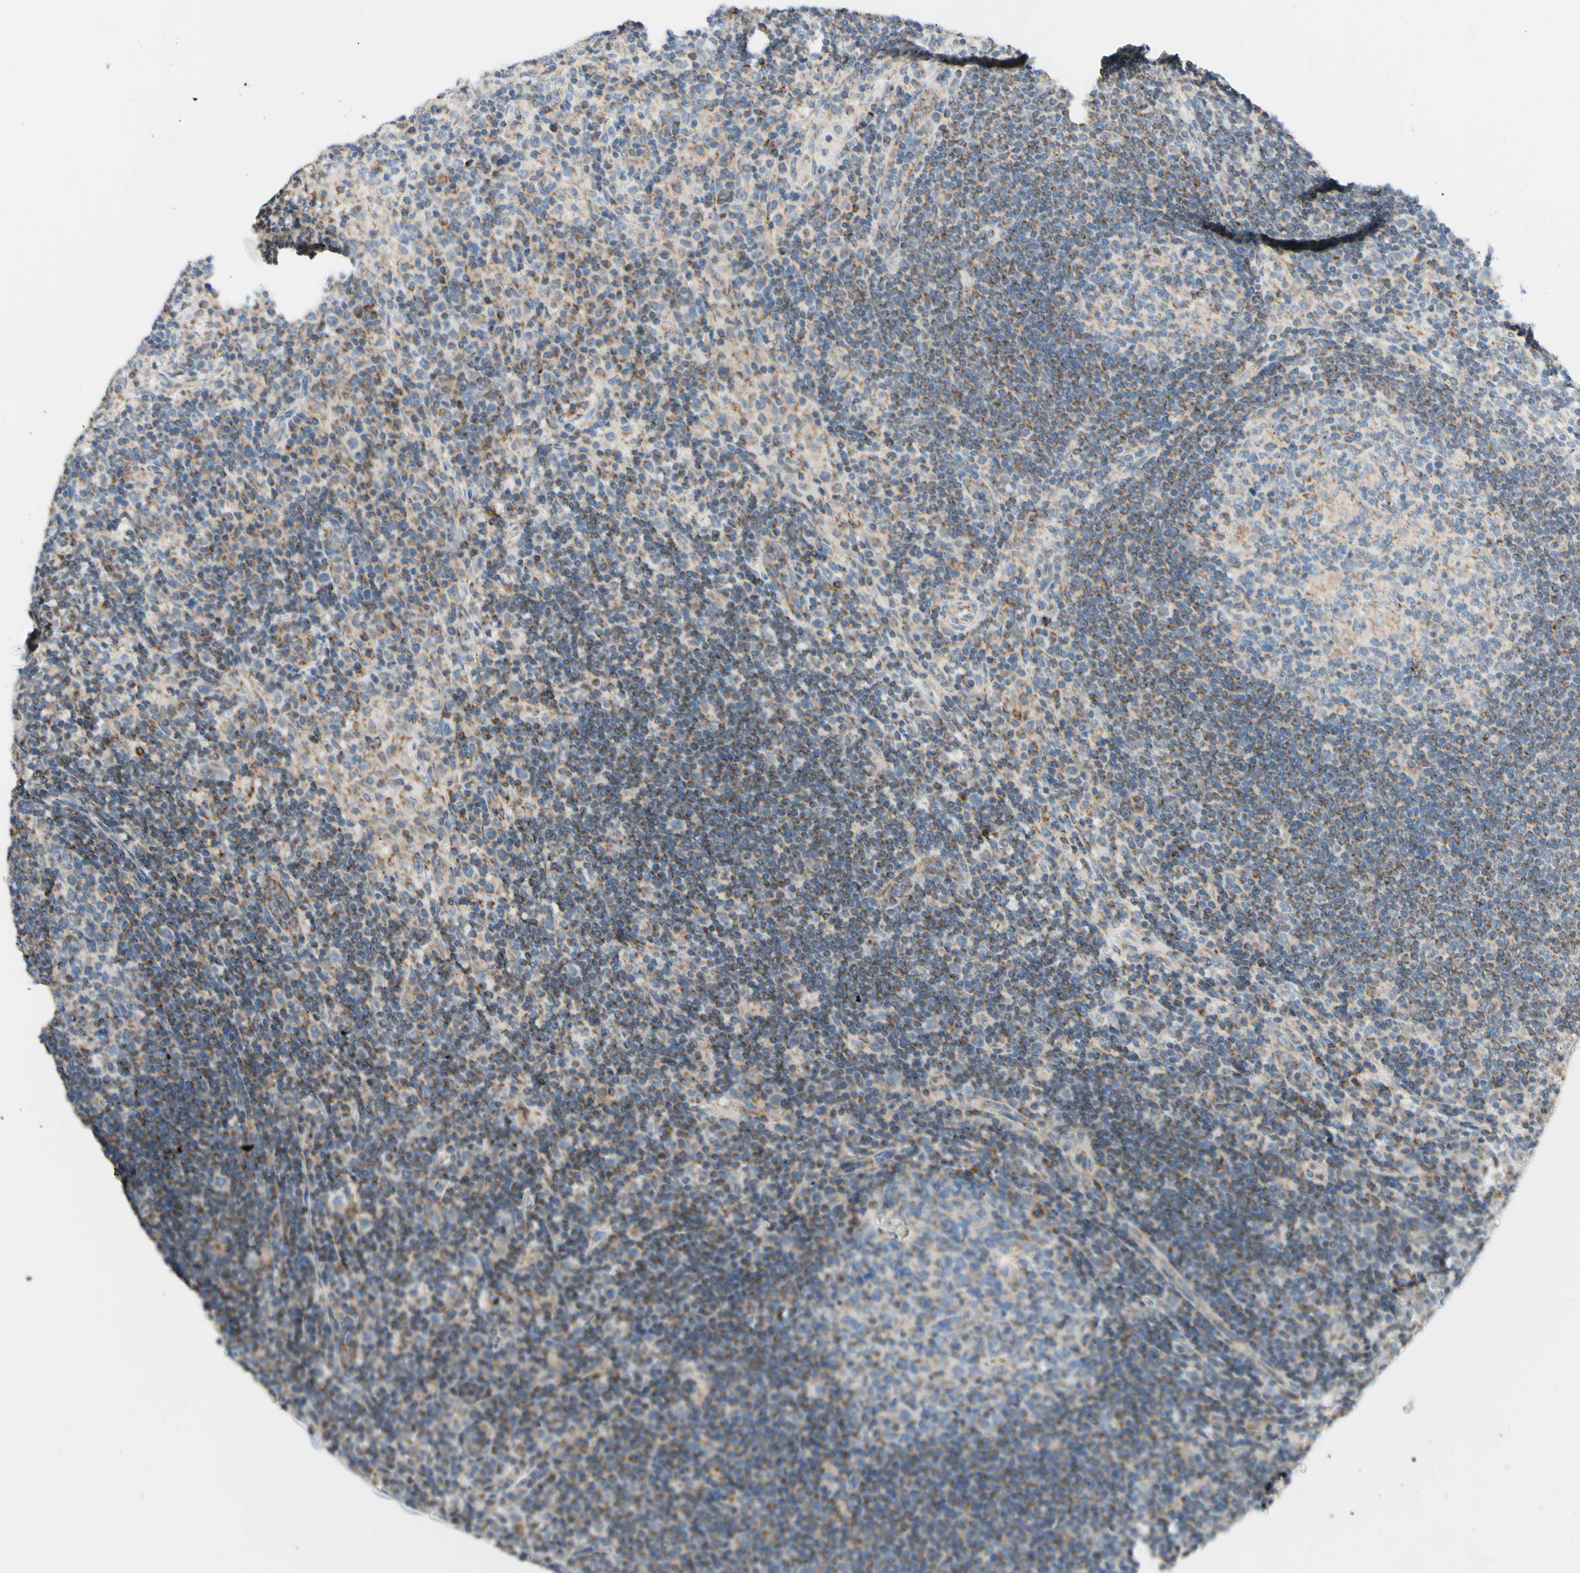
{"staining": {"intensity": "weak", "quantity": "25%-75%", "location": "cytoplasmic/membranous"}, "tissue": "lymph node", "cell_type": "Germinal center cells", "image_type": "normal", "snomed": [{"axis": "morphology", "description": "Normal tissue, NOS"}, {"axis": "topography", "description": "Lymph node"}], "caption": "Protein expression analysis of benign lymph node exhibits weak cytoplasmic/membranous staining in approximately 25%-75% of germinal center cells. The staining is performed using DAB brown chromogen to label protein expression. The nuclei are counter-stained blue using hematoxylin.", "gene": "ARMC10", "patient": {"sex": "female", "age": 53}}